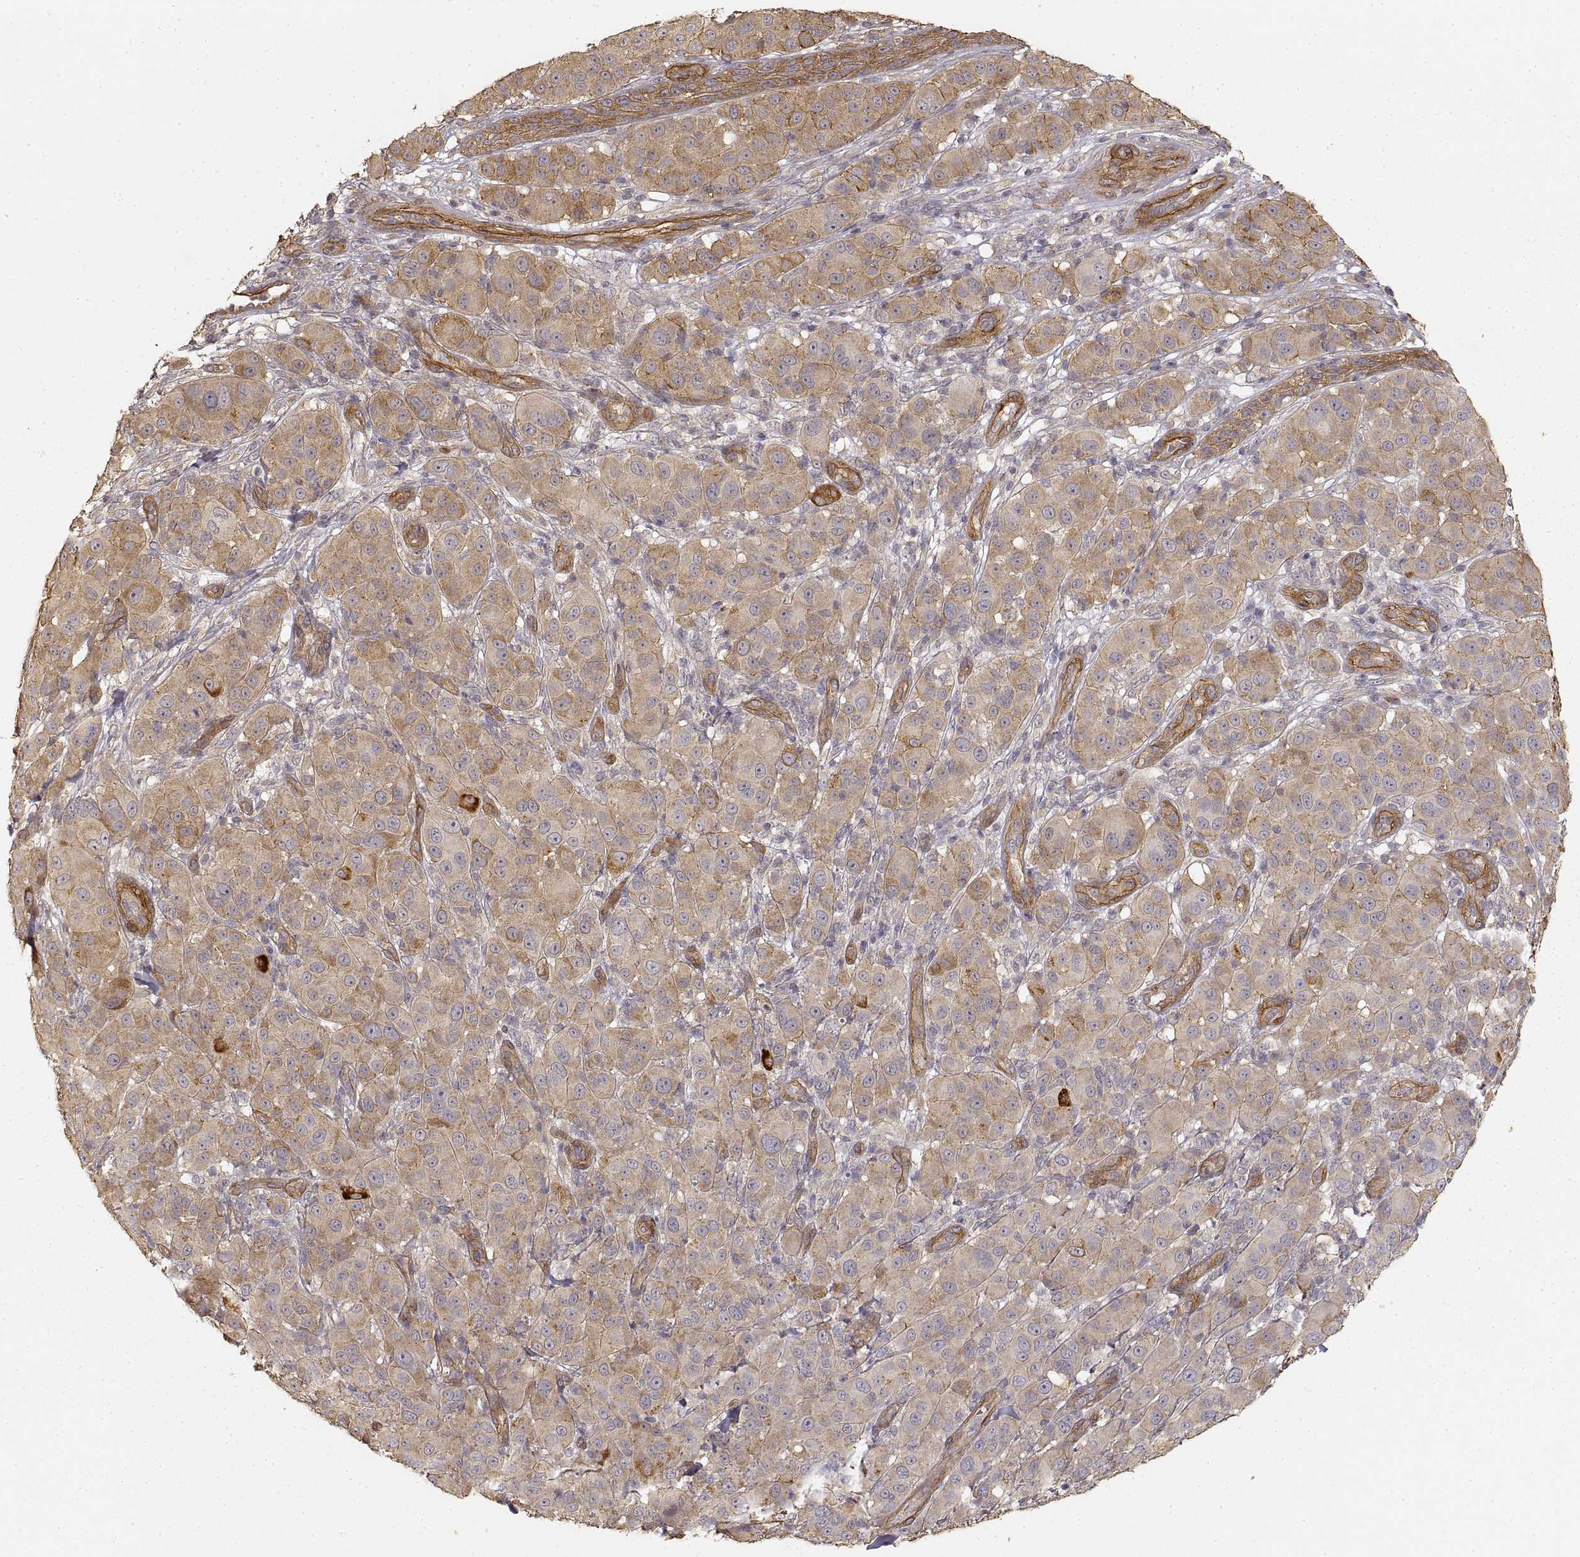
{"staining": {"intensity": "moderate", "quantity": "25%-75%", "location": "cytoplasmic/membranous"}, "tissue": "melanoma", "cell_type": "Tumor cells", "image_type": "cancer", "snomed": [{"axis": "morphology", "description": "Malignant melanoma, NOS"}, {"axis": "topography", "description": "Skin"}], "caption": "A high-resolution image shows IHC staining of malignant melanoma, which shows moderate cytoplasmic/membranous positivity in approximately 25%-75% of tumor cells.", "gene": "LAMA4", "patient": {"sex": "female", "age": 87}}